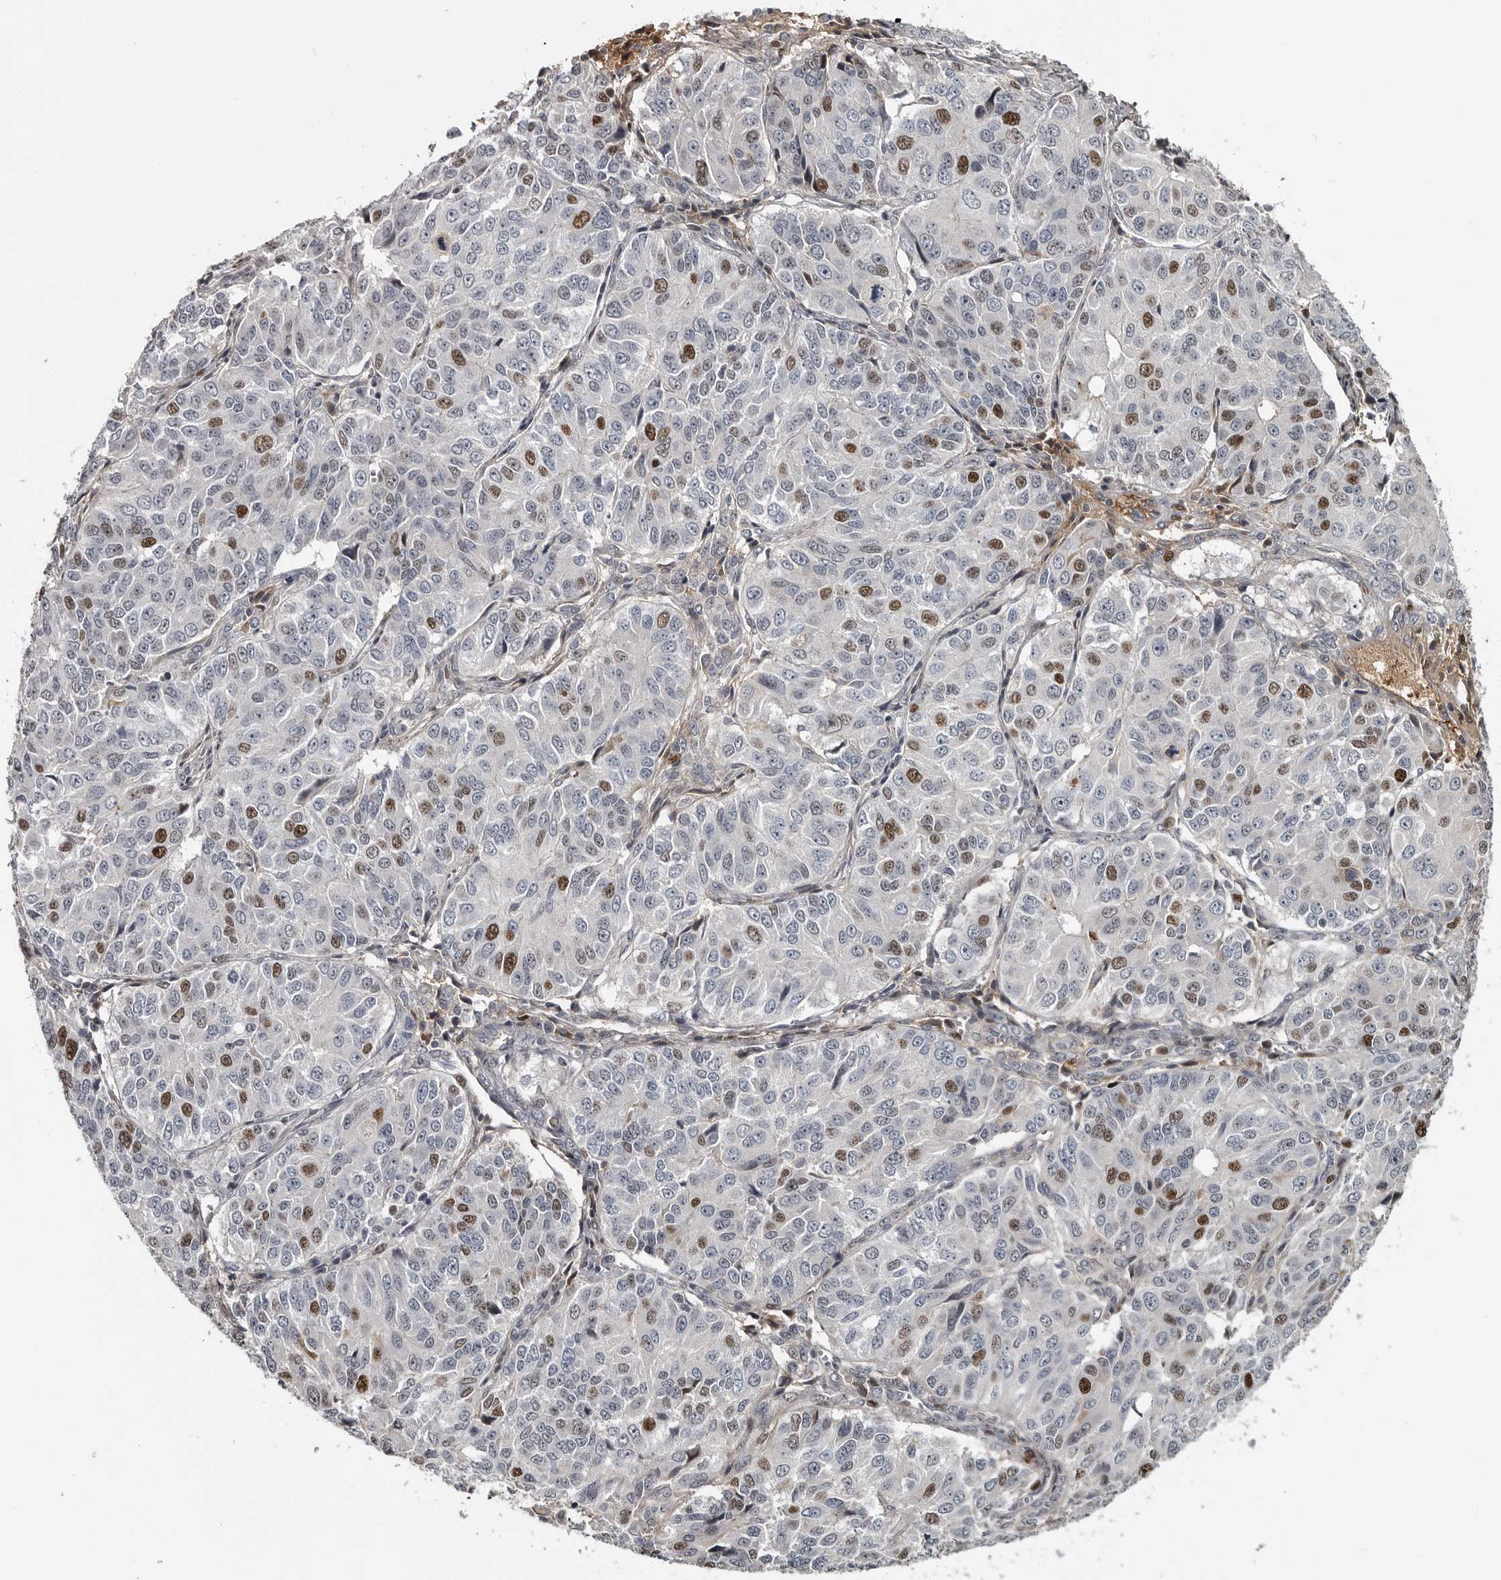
{"staining": {"intensity": "moderate", "quantity": "25%-75%", "location": "nuclear"}, "tissue": "ovarian cancer", "cell_type": "Tumor cells", "image_type": "cancer", "snomed": [{"axis": "morphology", "description": "Carcinoma, endometroid"}, {"axis": "topography", "description": "Ovary"}], "caption": "A medium amount of moderate nuclear staining is present in approximately 25%-75% of tumor cells in ovarian cancer tissue.", "gene": "ZNF277", "patient": {"sex": "female", "age": 51}}